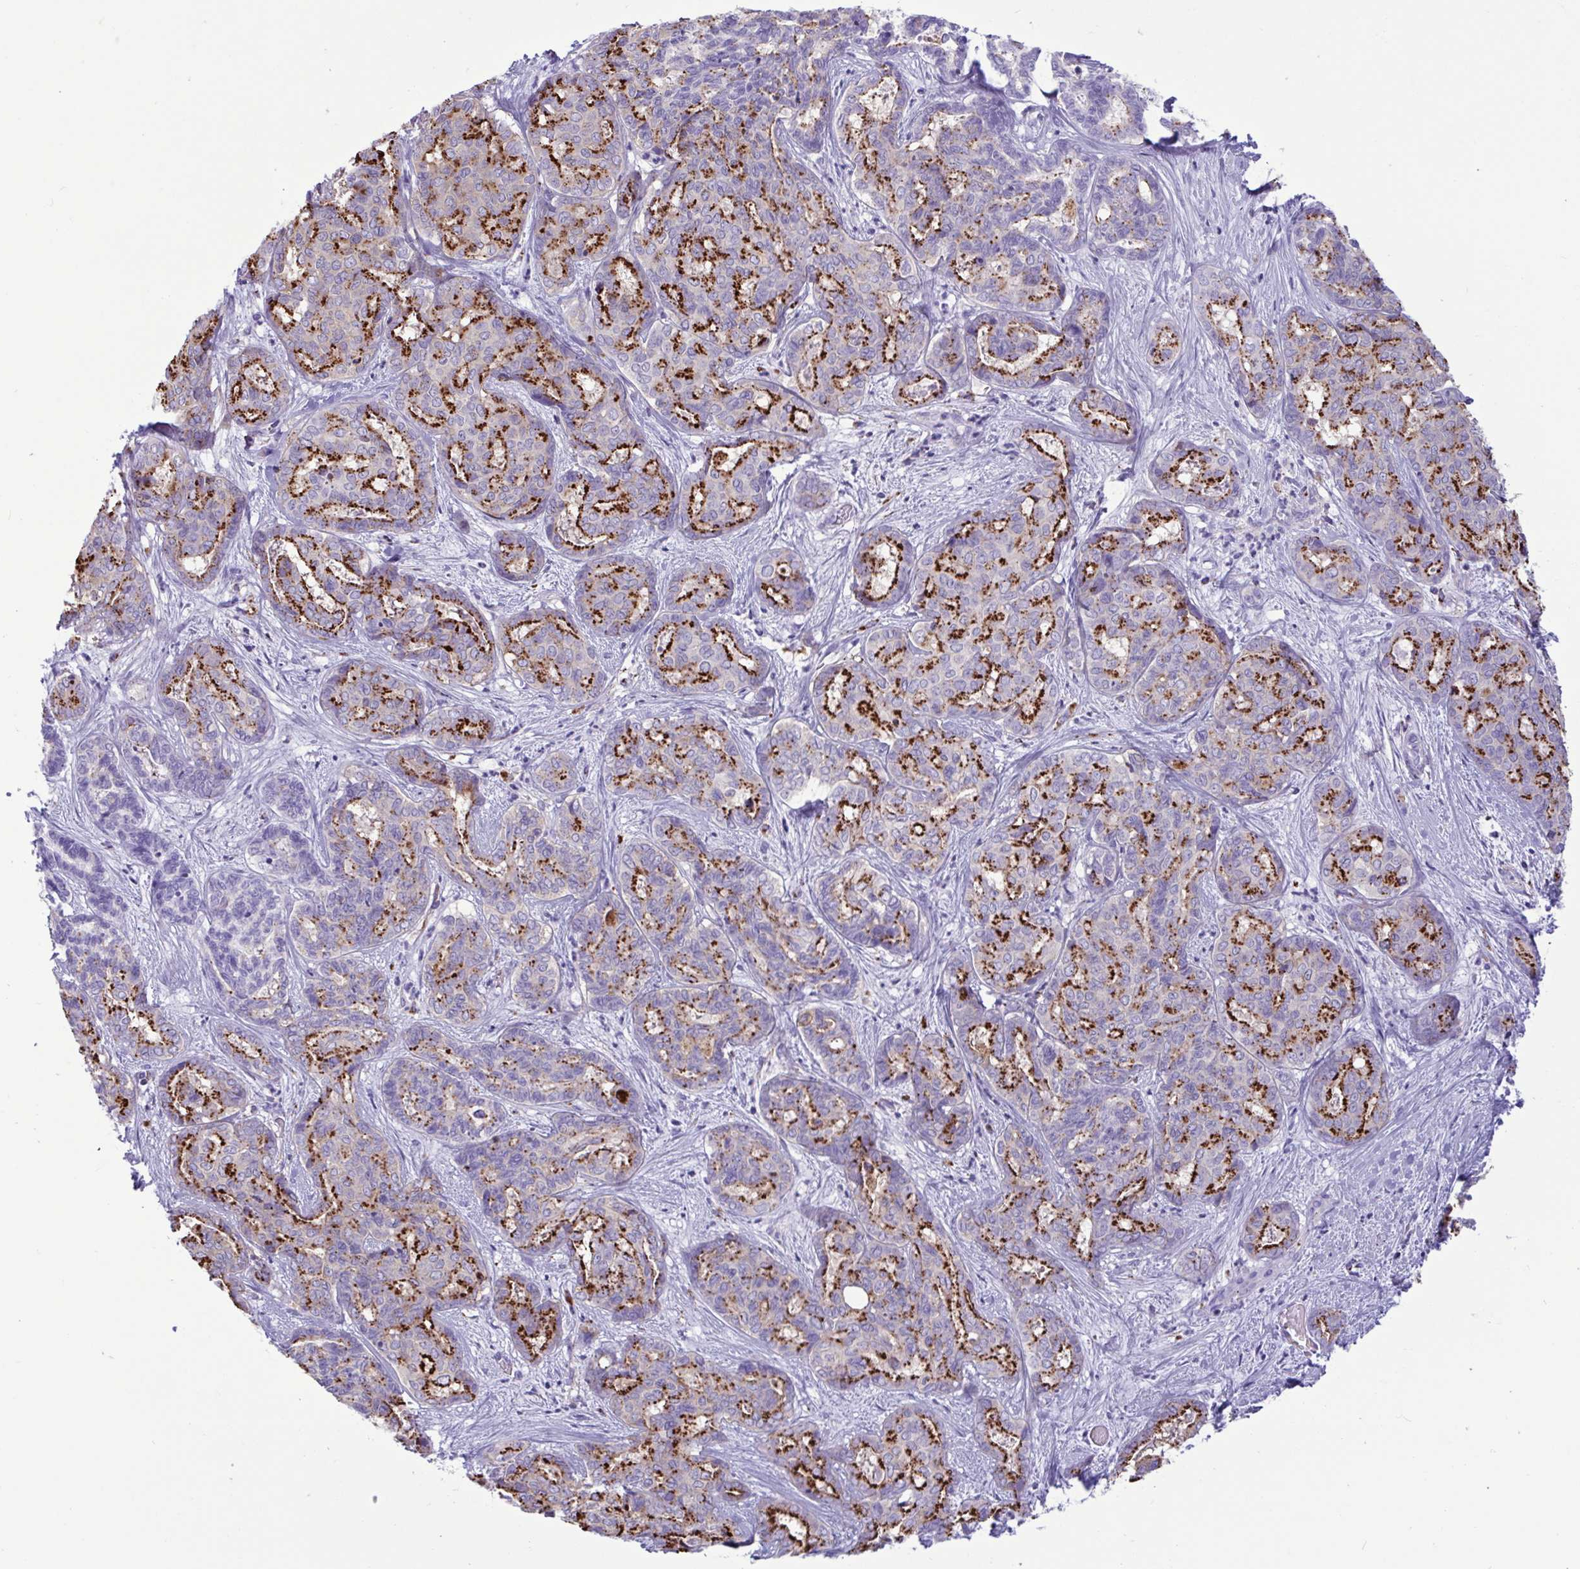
{"staining": {"intensity": "strong", "quantity": ">75%", "location": "cytoplasmic/membranous"}, "tissue": "liver cancer", "cell_type": "Tumor cells", "image_type": "cancer", "snomed": [{"axis": "morphology", "description": "Cholangiocarcinoma"}, {"axis": "topography", "description": "Liver"}], "caption": "This is a photomicrograph of IHC staining of liver cancer (cholangiocarcinoma), which shows strong expression in the cytoplasmic/membranous of tumor cells.", "gene": "XCL1", "patient": {"sex": "female", "age": 64}}